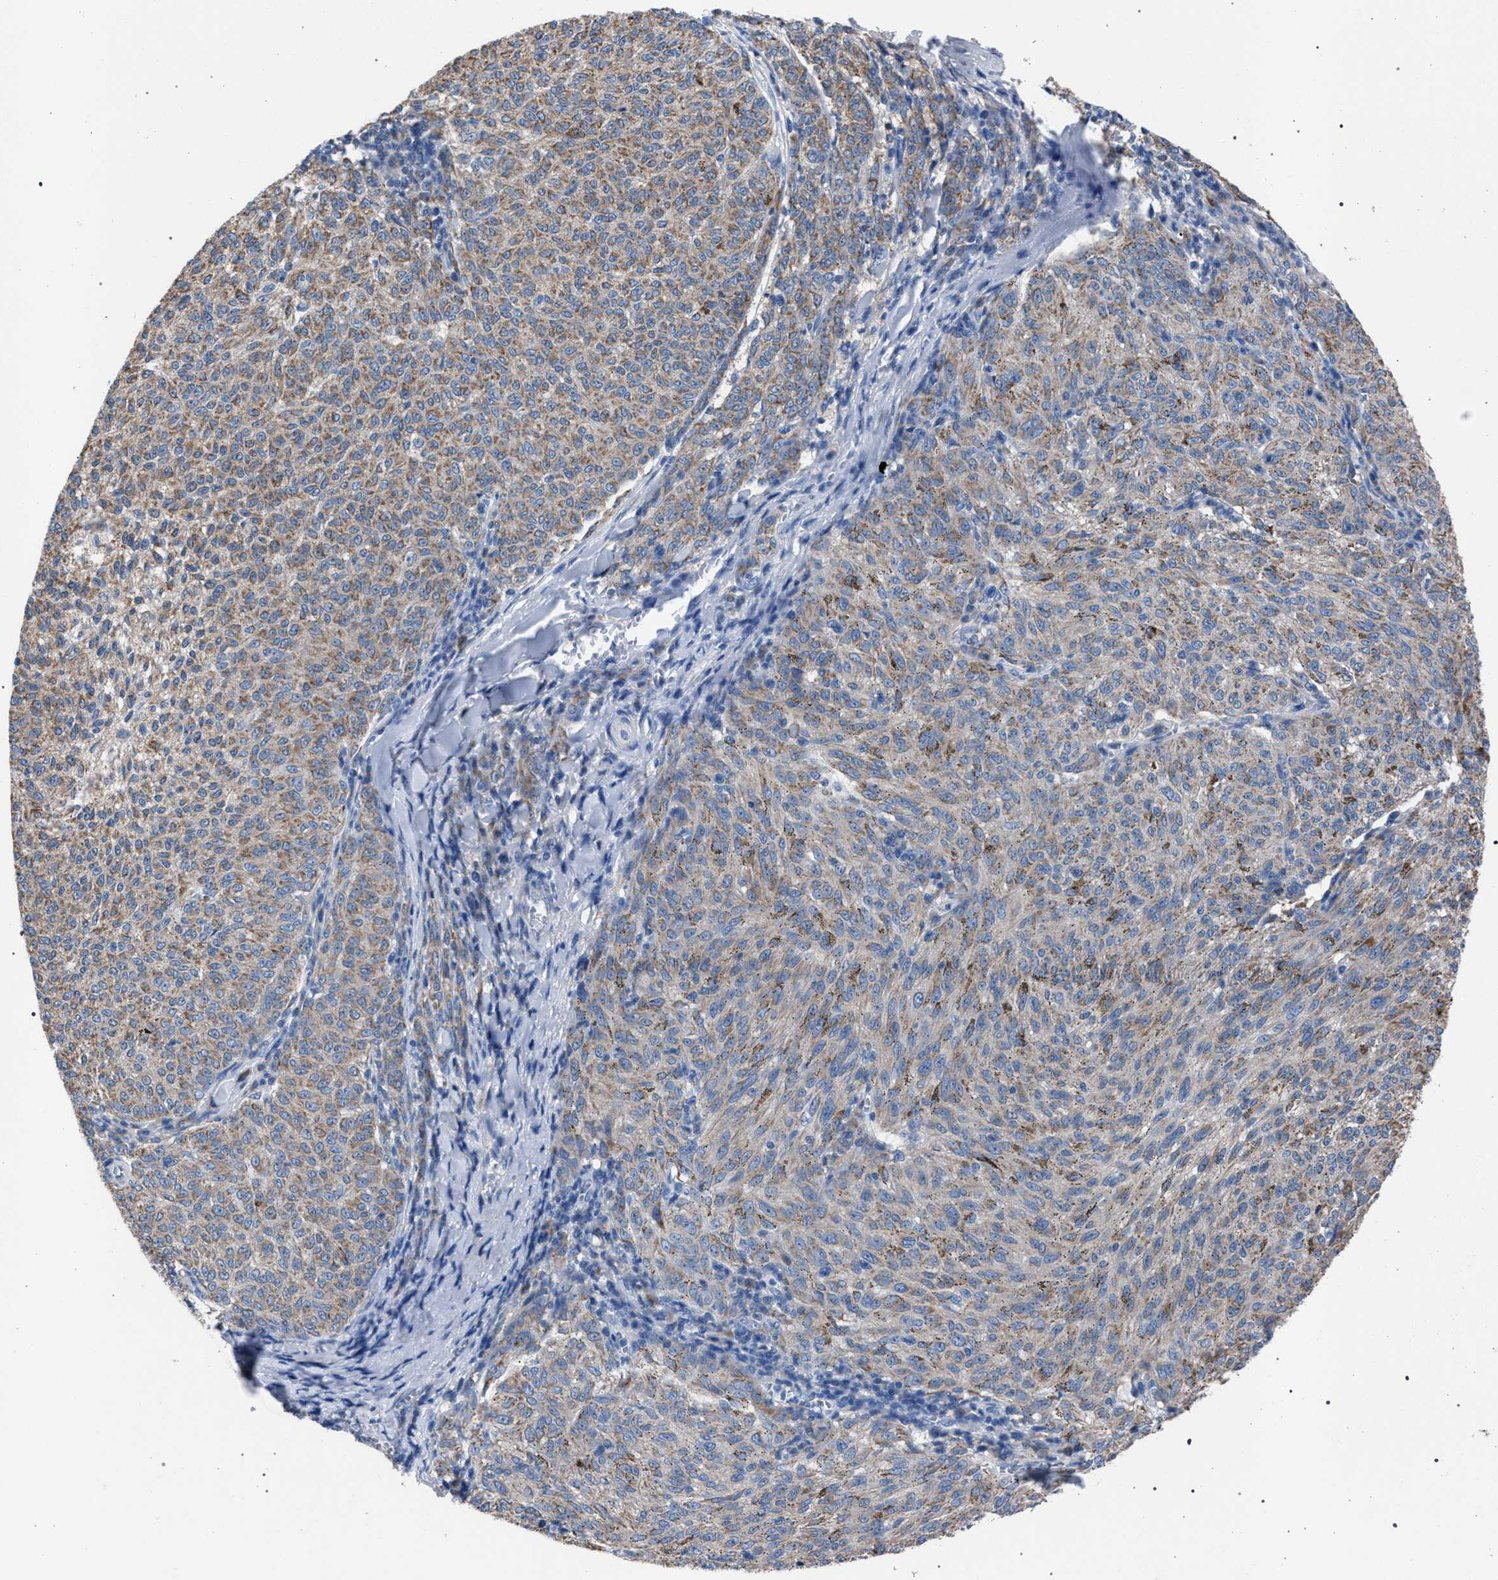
{"staining": {"intensity": "weak", "quantity": ">75%", "location": "cytoplasmic/membranous"}, "tissue": "melanoma", "cell_type": "Tumor cells", "image_type": "cancer", "snomed": [{"axis": "morphology", "description": "Malignant melanoma, NOS"}, {"axis": "topography", "description": "Skin"}], "caption": "Human melanoma stained for a protein (brown) exhibits weak cytoplasmic/membranous positive expression in about >75% of tumor cells.", "gene": "CRYZ", "patient": {"sex": "female", "age": 72}}